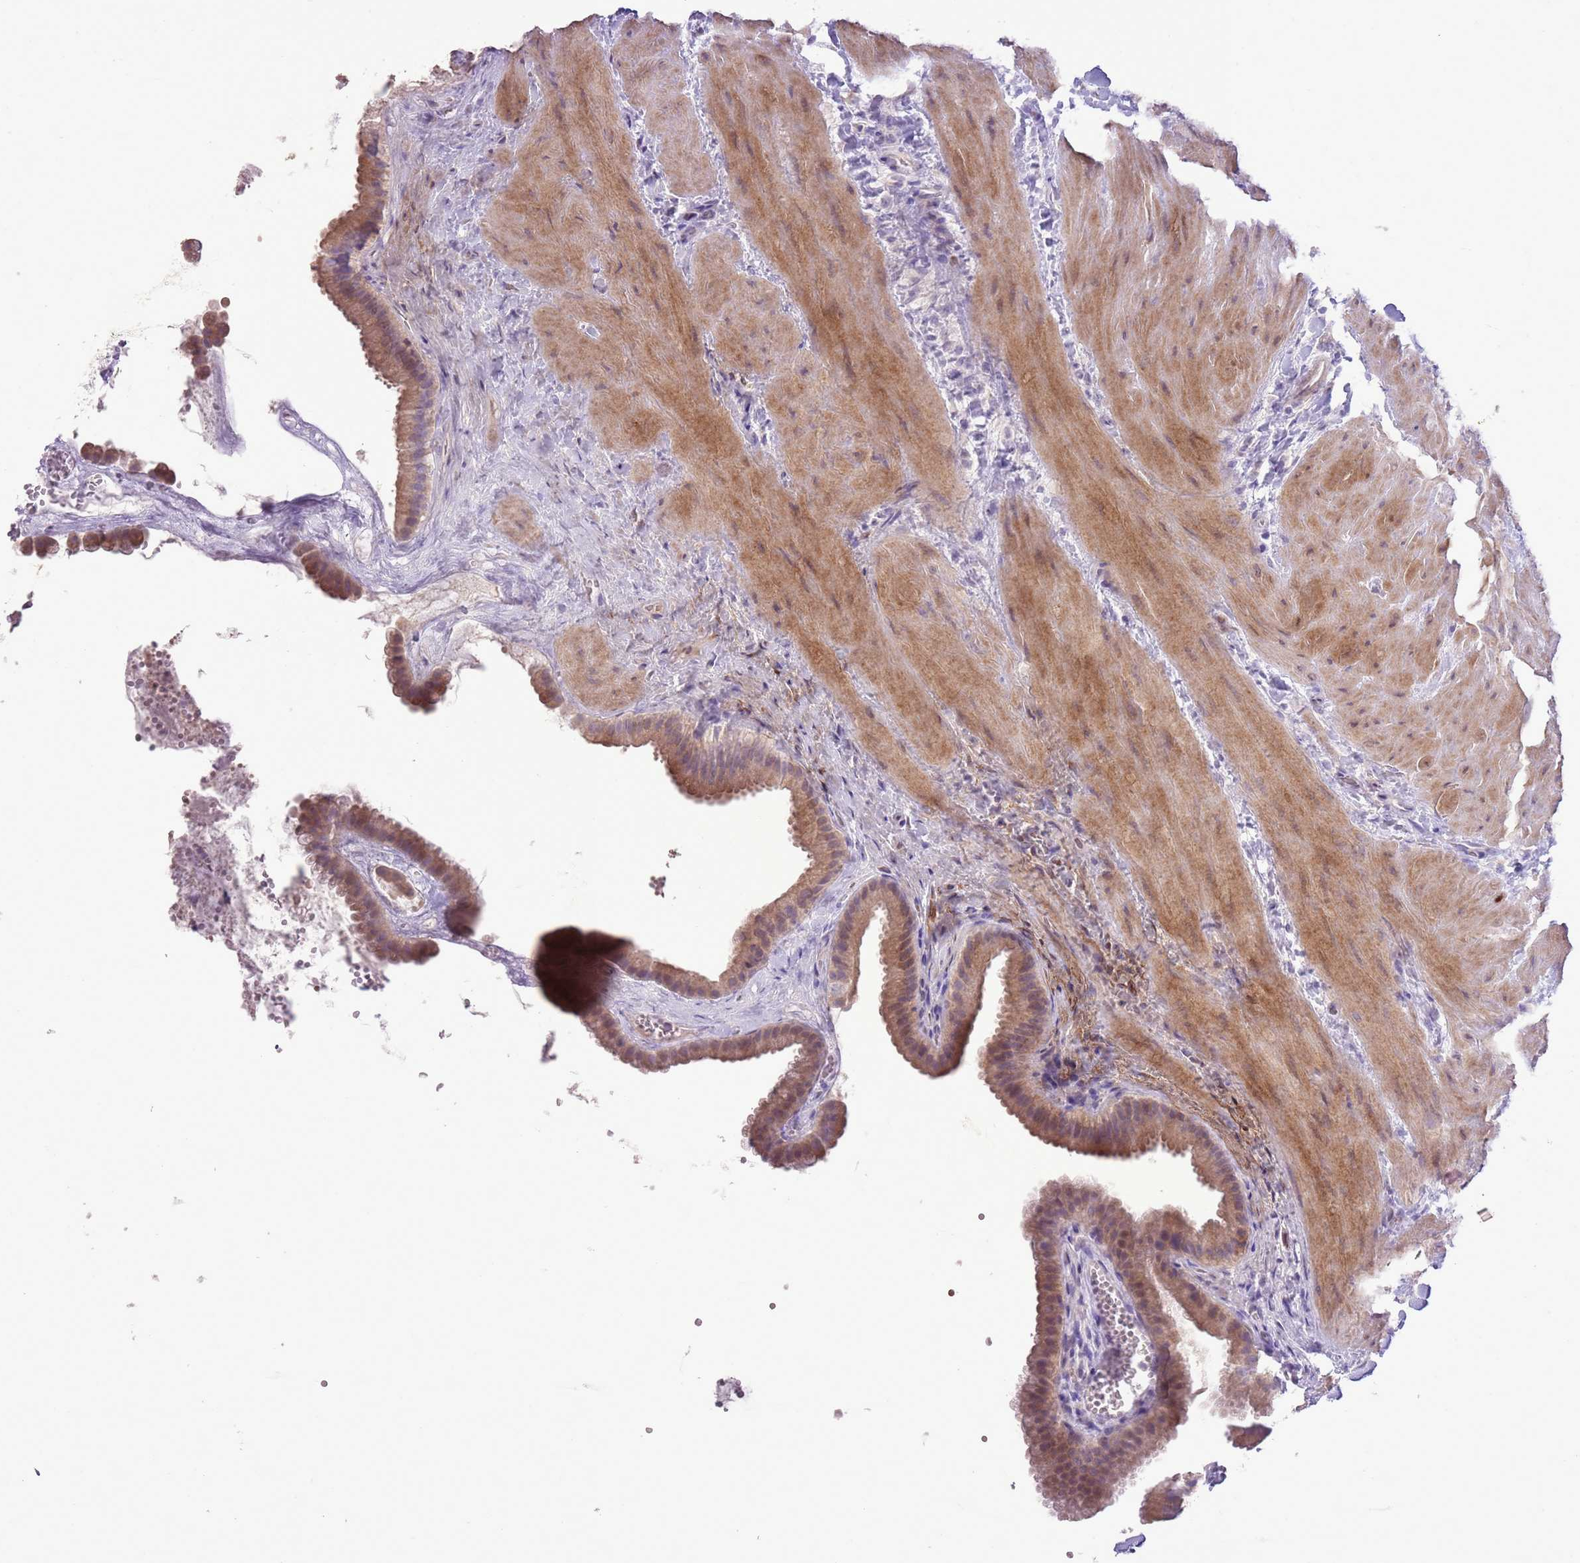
{"staining": {"intensity": "moderate", "quantity": "25%-75%", "location": "cytoplasmic/membranous"}, "tissue": "gallbladder", "cell_type": "Glandular cells", "image_type": "normal", "snomed": [{"axis": "morphology", "description": "Normal tissue, NOS"}, {"axis": "topography", "description": "Gallbladder"}], "caption": "A high-resolution image shows immunohistochemistry staining of unremarkable gallbladder, which shows moderate cytoplasmic/membranous positivity in about 25%-75% of glandular cells.", "gene": "GMNN", "patient": {"sex": "male", "age": 55}}